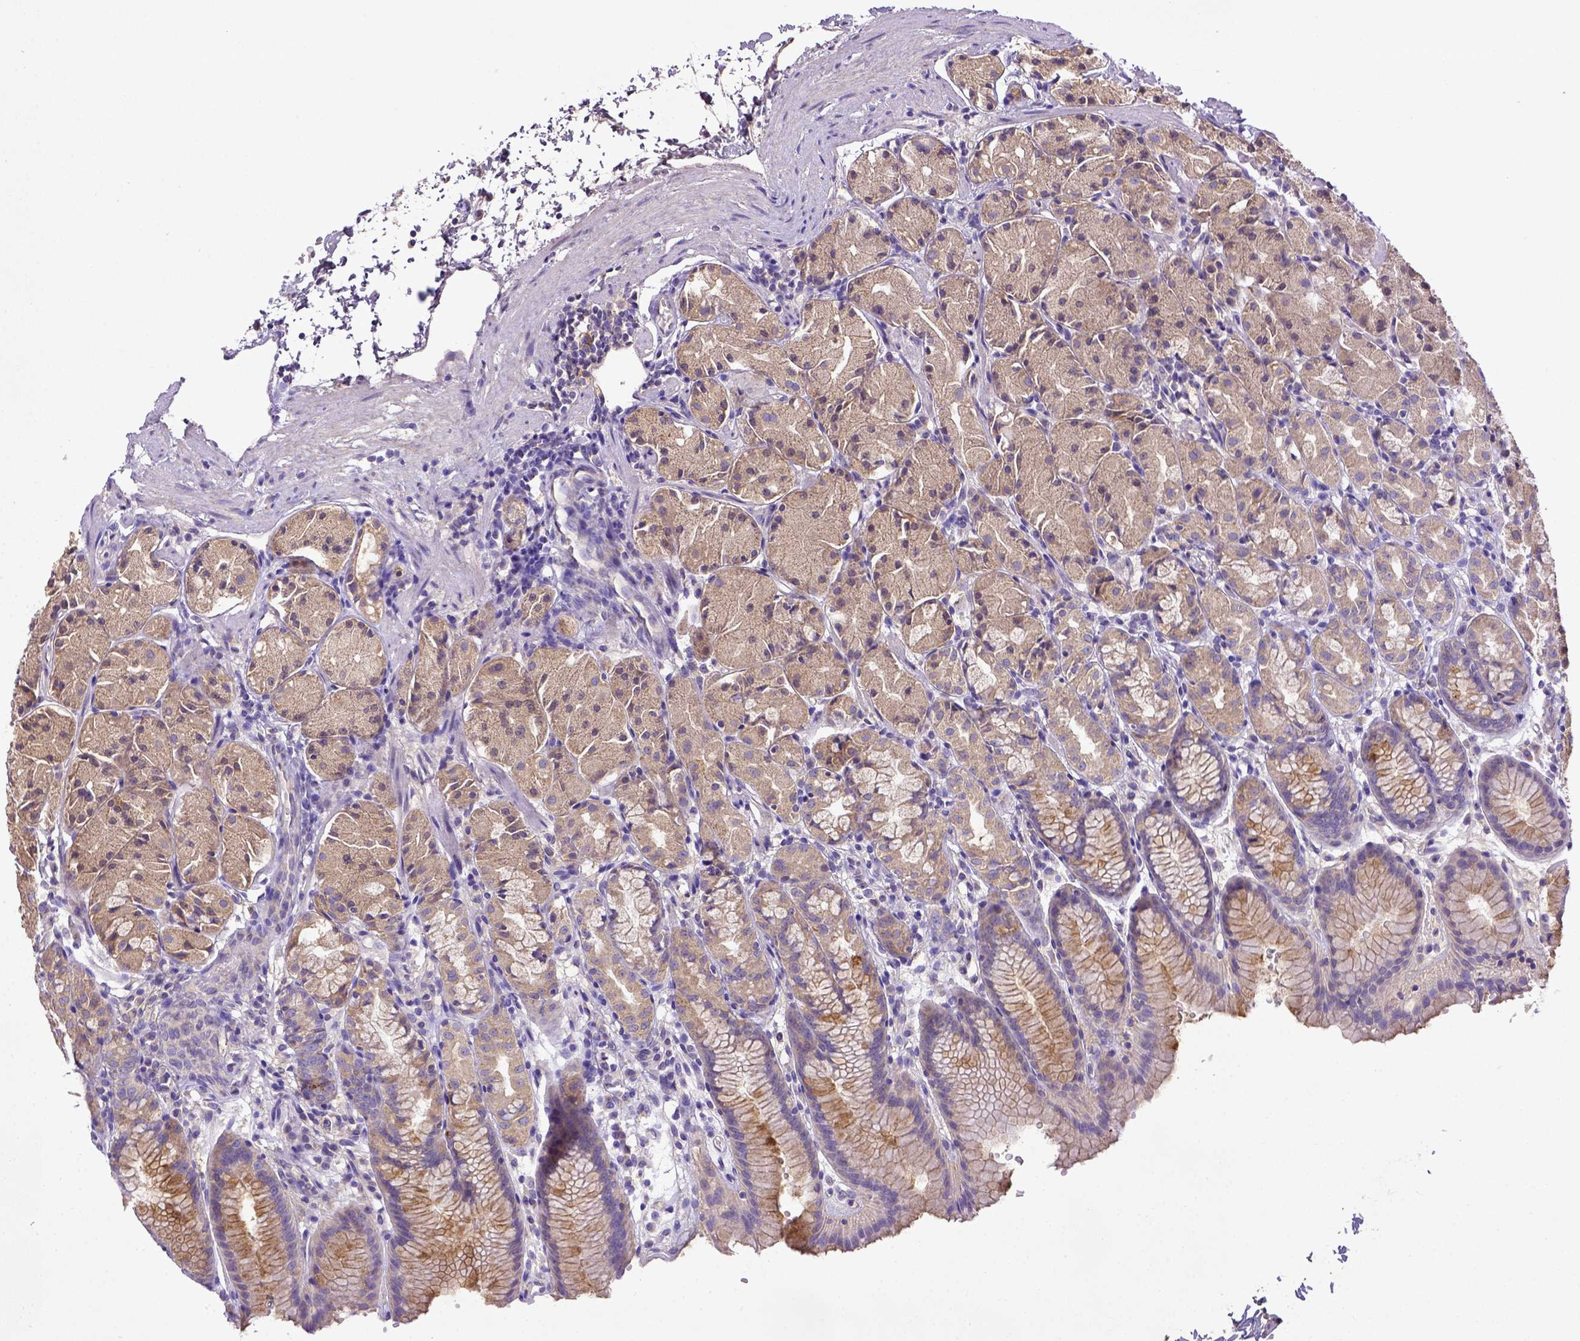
{"staining": {"intensity": "moderate", "quantity": "25%-75%", "location": "cytoplasmic/membranous"}, "tissue": "stomach", "cell_type": "Glandular cells", "image_type": "normal", "snomed": [{"axis": "morphology", "description": "Normal tissue, NOS"}, {"axis": "topography", "description": "Stomach, upper"}], "caption": "Immunohistochemical staining of unremarkable human stomach reveals 25%-75% levels of moderate cytoplasmic/membranous protein staining in approximately 25%-75% of glandular cells.", "gene": "CD40", "patient": {"sex": "male", "age": 47}}